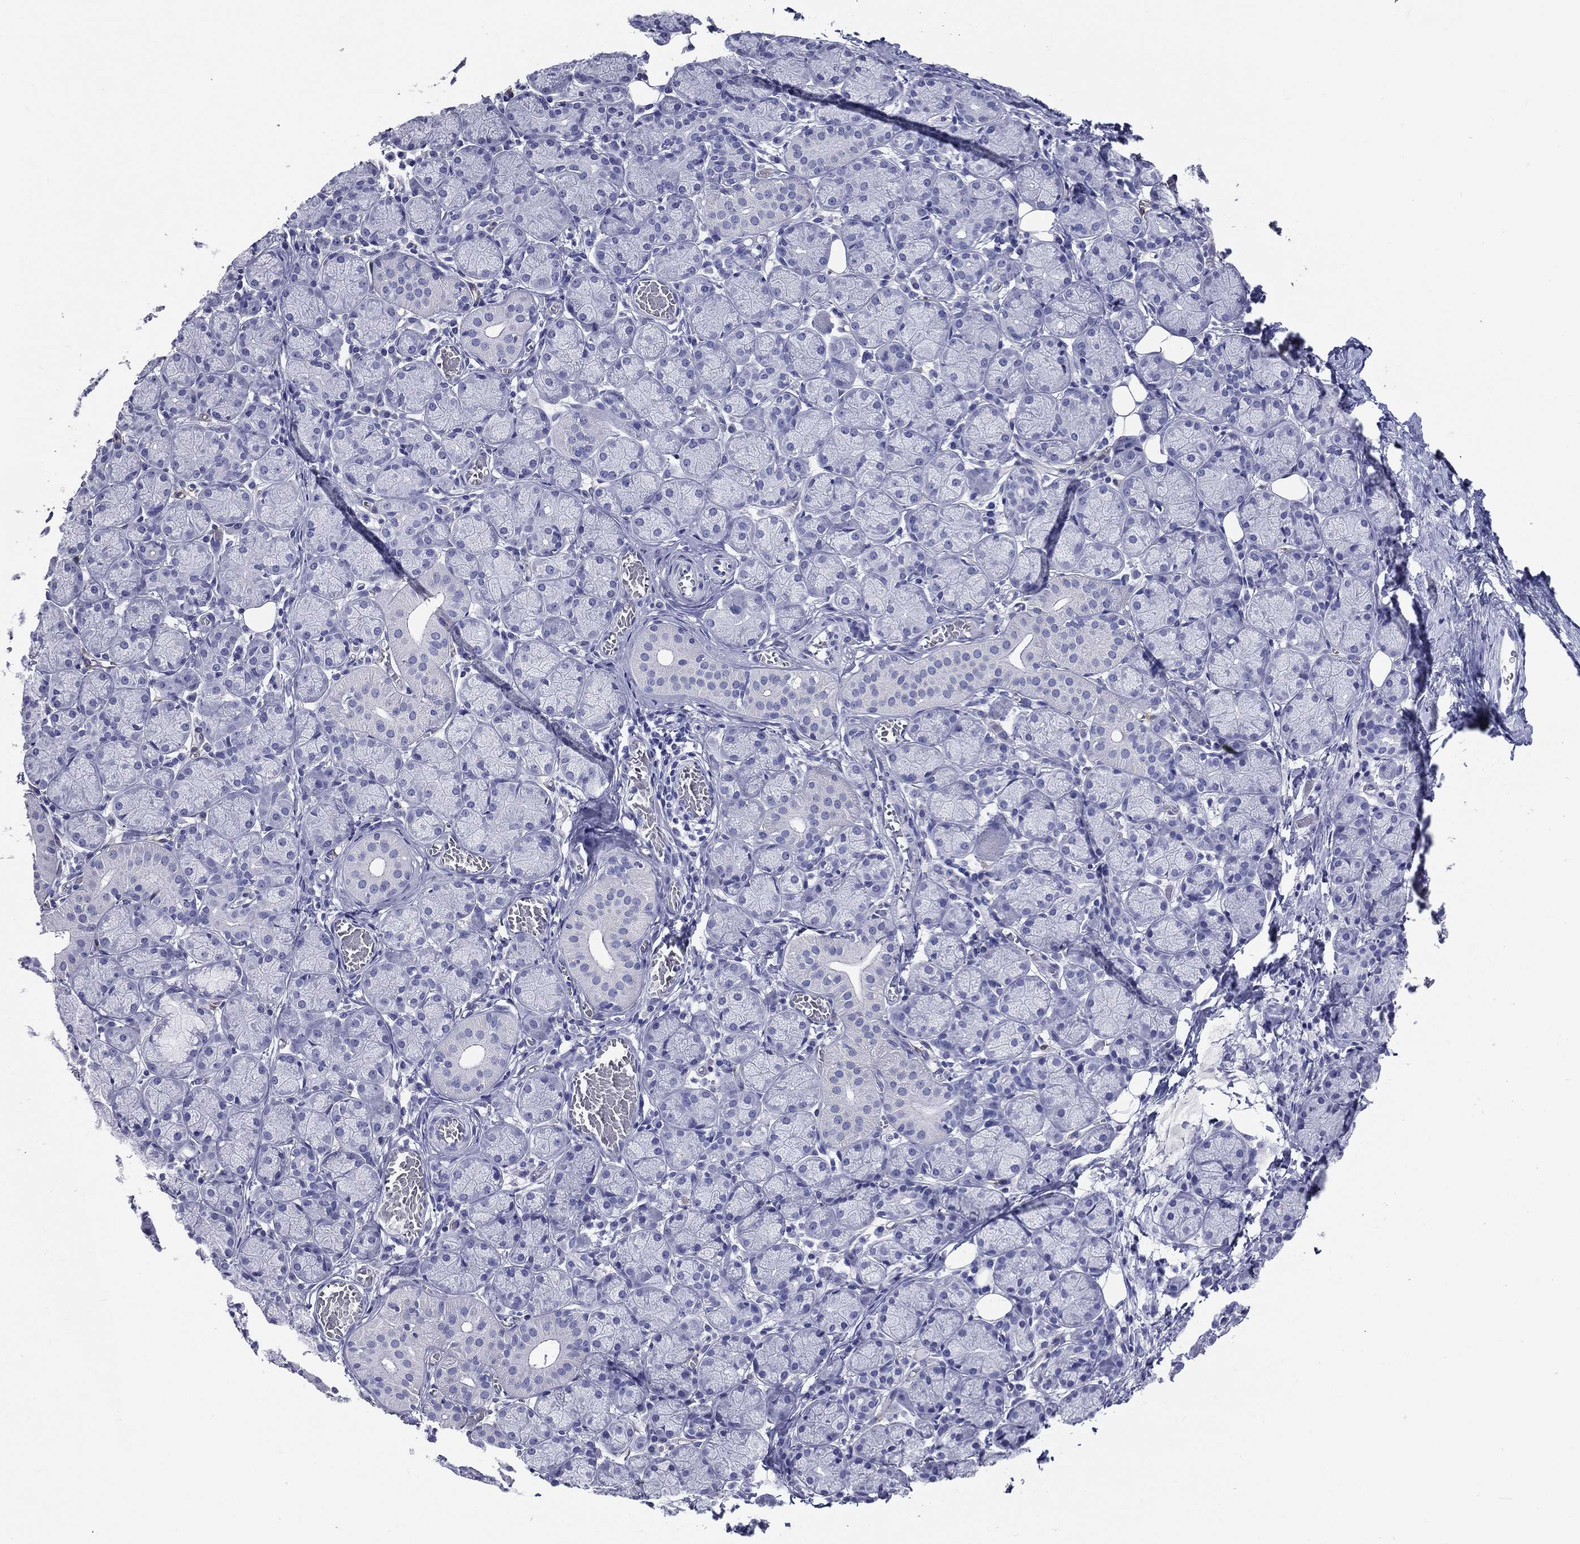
{"staining": {"intensity": "negative", "quantity": "none", "location": "none"}, "tissue": "salivary gland", "cell_type": "Glandular cells", "image_type": "normal", "snomed": [{"axis": "morphology", "description": "Normal tissue, NOS"}, {"axis": "topography", "description": "Salivary gland"}, {"axis": "topography", "description": "Peripheral nerve tissue"}], "caption": "This is an immunohistochemistry image of benign salivary gland. There is no staining in glandular cells.", "gene": "ACE2", "patient": {"sex": "female", "age": 24}}